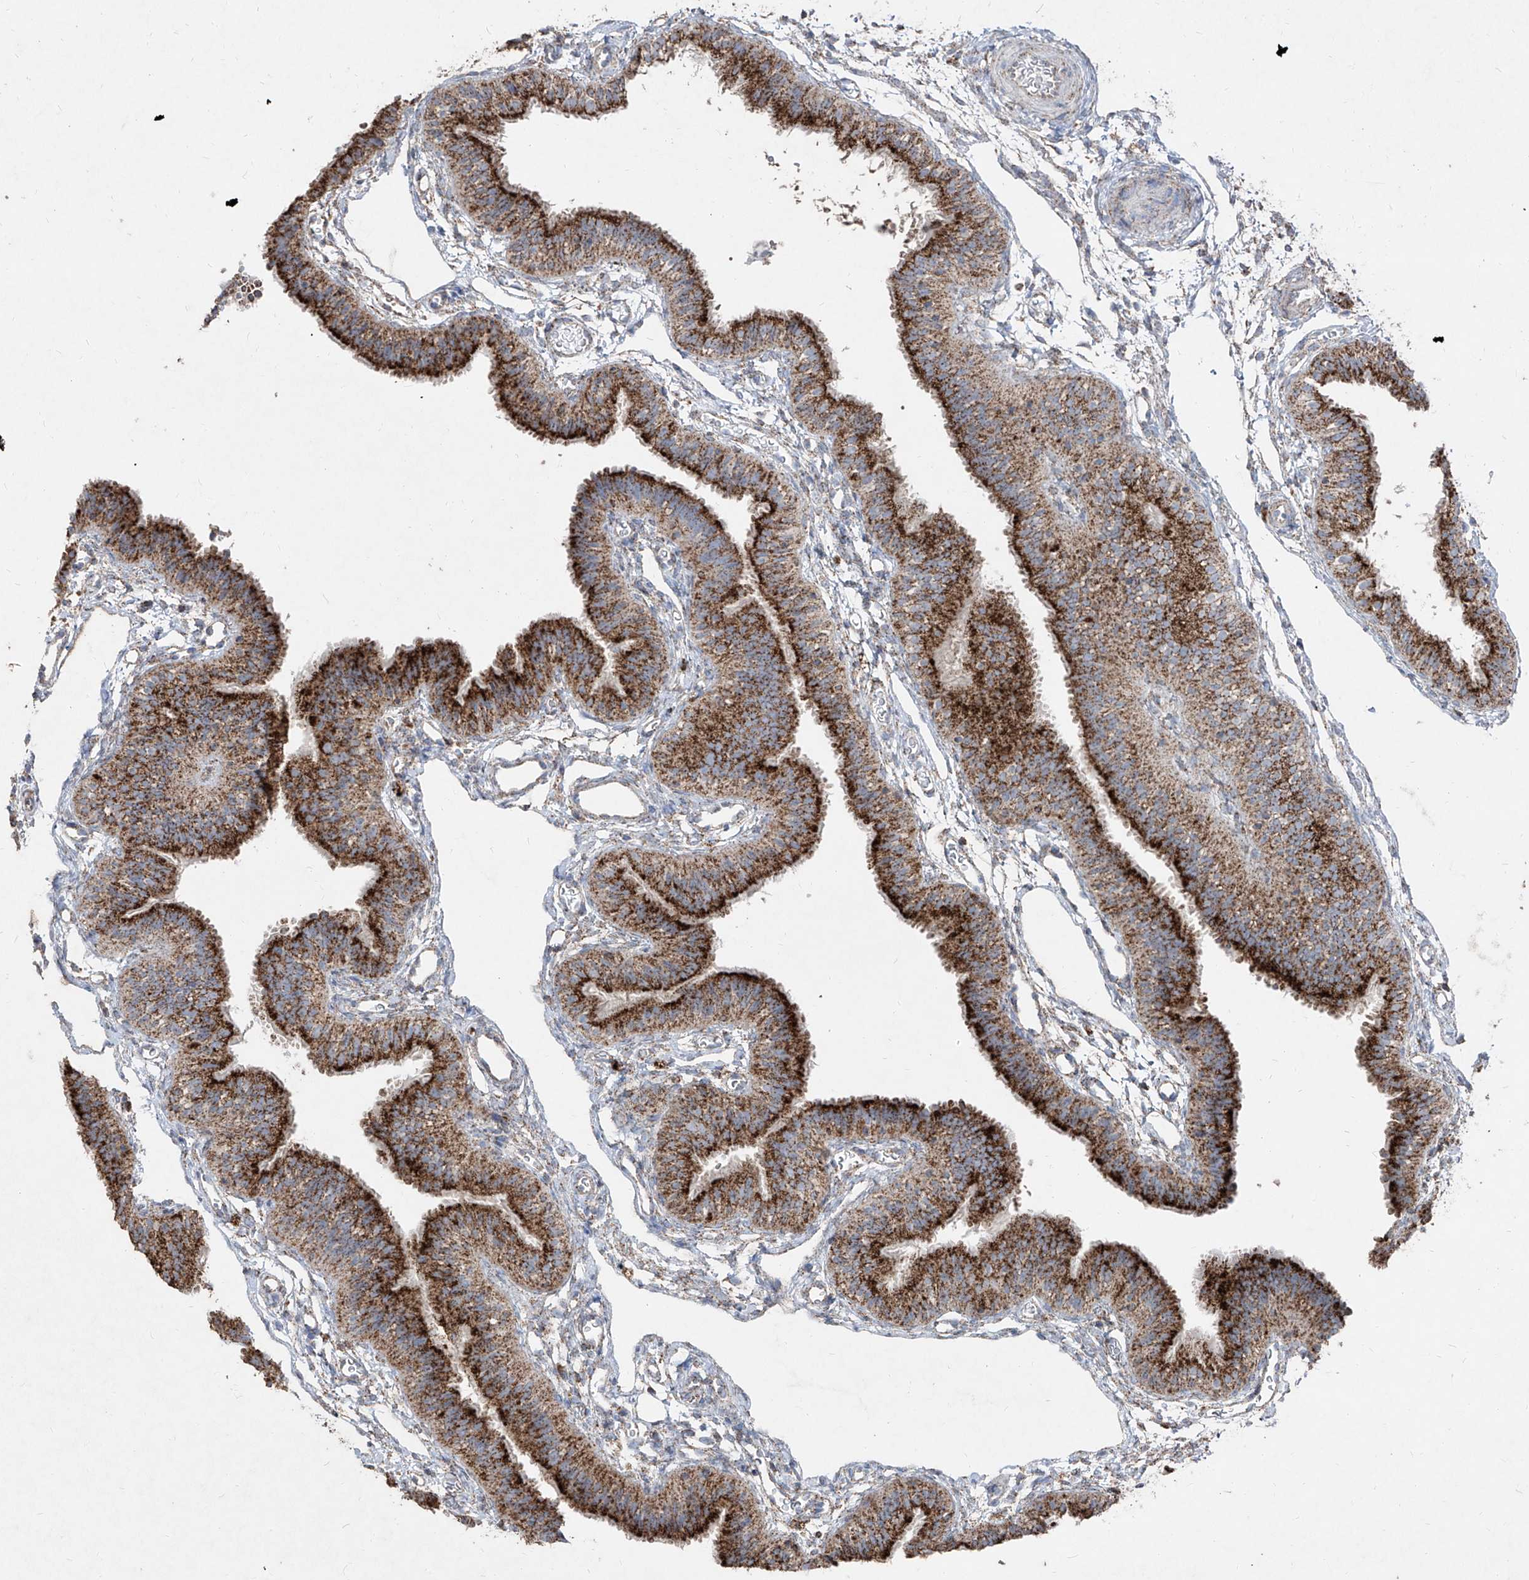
{"staining": {"intensity": "strong", "quantity": ">75%", "location": "cytoplasmic/membranous"}, "tissue": "fallopian tube", "cell_type": "Glandular cells", "image_type": "normal", "snomed": [{"axis": "morphology", "description": "Normal tissue, NOS"}, {"axis": "topography", "description": "Fallopian tube"}], "caption": "Immunohistochemistry (IHC) (DAB (3,3'-diaminobenzidine)) staining of unremarkable human fallopian tube displays strong cytoplasmic/membranous protein staining in about >75% of glandular cells. (Stains: DAB in brown, nuclei in blue, Microscopy: brightfield microscopy at high magnification).", "gene": "ABCD3", "patient": {"sex": "female", "age": 35}}